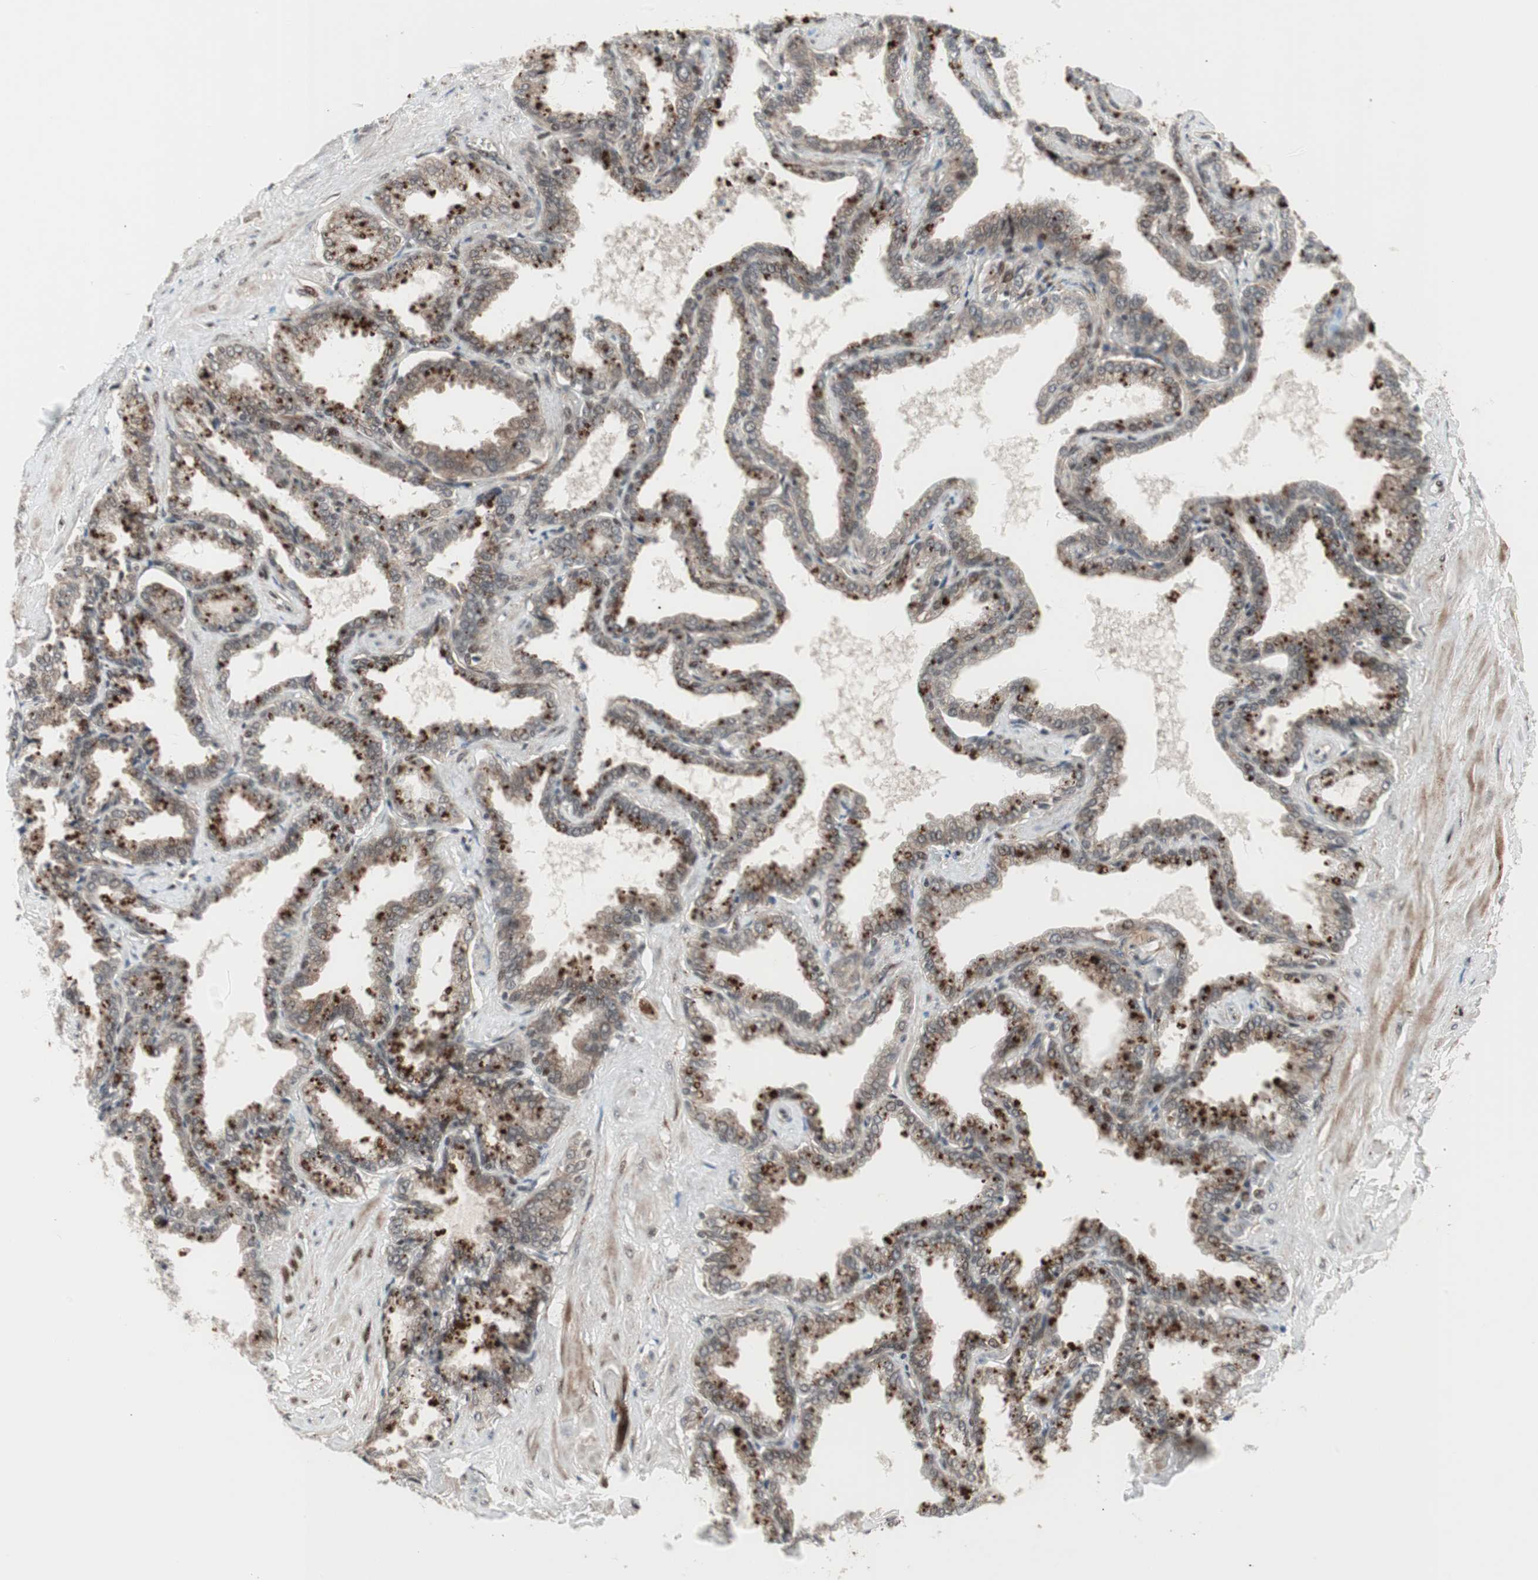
{"staining": {"intensity": "strong", "quantity": ">75%", "location": "cytoplasmic/membranous,nuclear"}, "tissue": "seminal vesicle", "cell_type": "Glandular cells", "image_type": "normal", "snomed": [{"axis": "morphology", "description": "Normal tissue, NOS"}, {"axis": "topography", "description": "Seminal veicle"}], "caption": "Brown immunohistochemical staining in normal seminal vesicle demonstrates strong cytoplasmic/membranous,nuclear staining in about >75% of glandular cells. (DAB = brown stain, brightfield microscopy at high magnification).", "gene": "TCF12", "patient": {"sex": "male", "age": 46}}